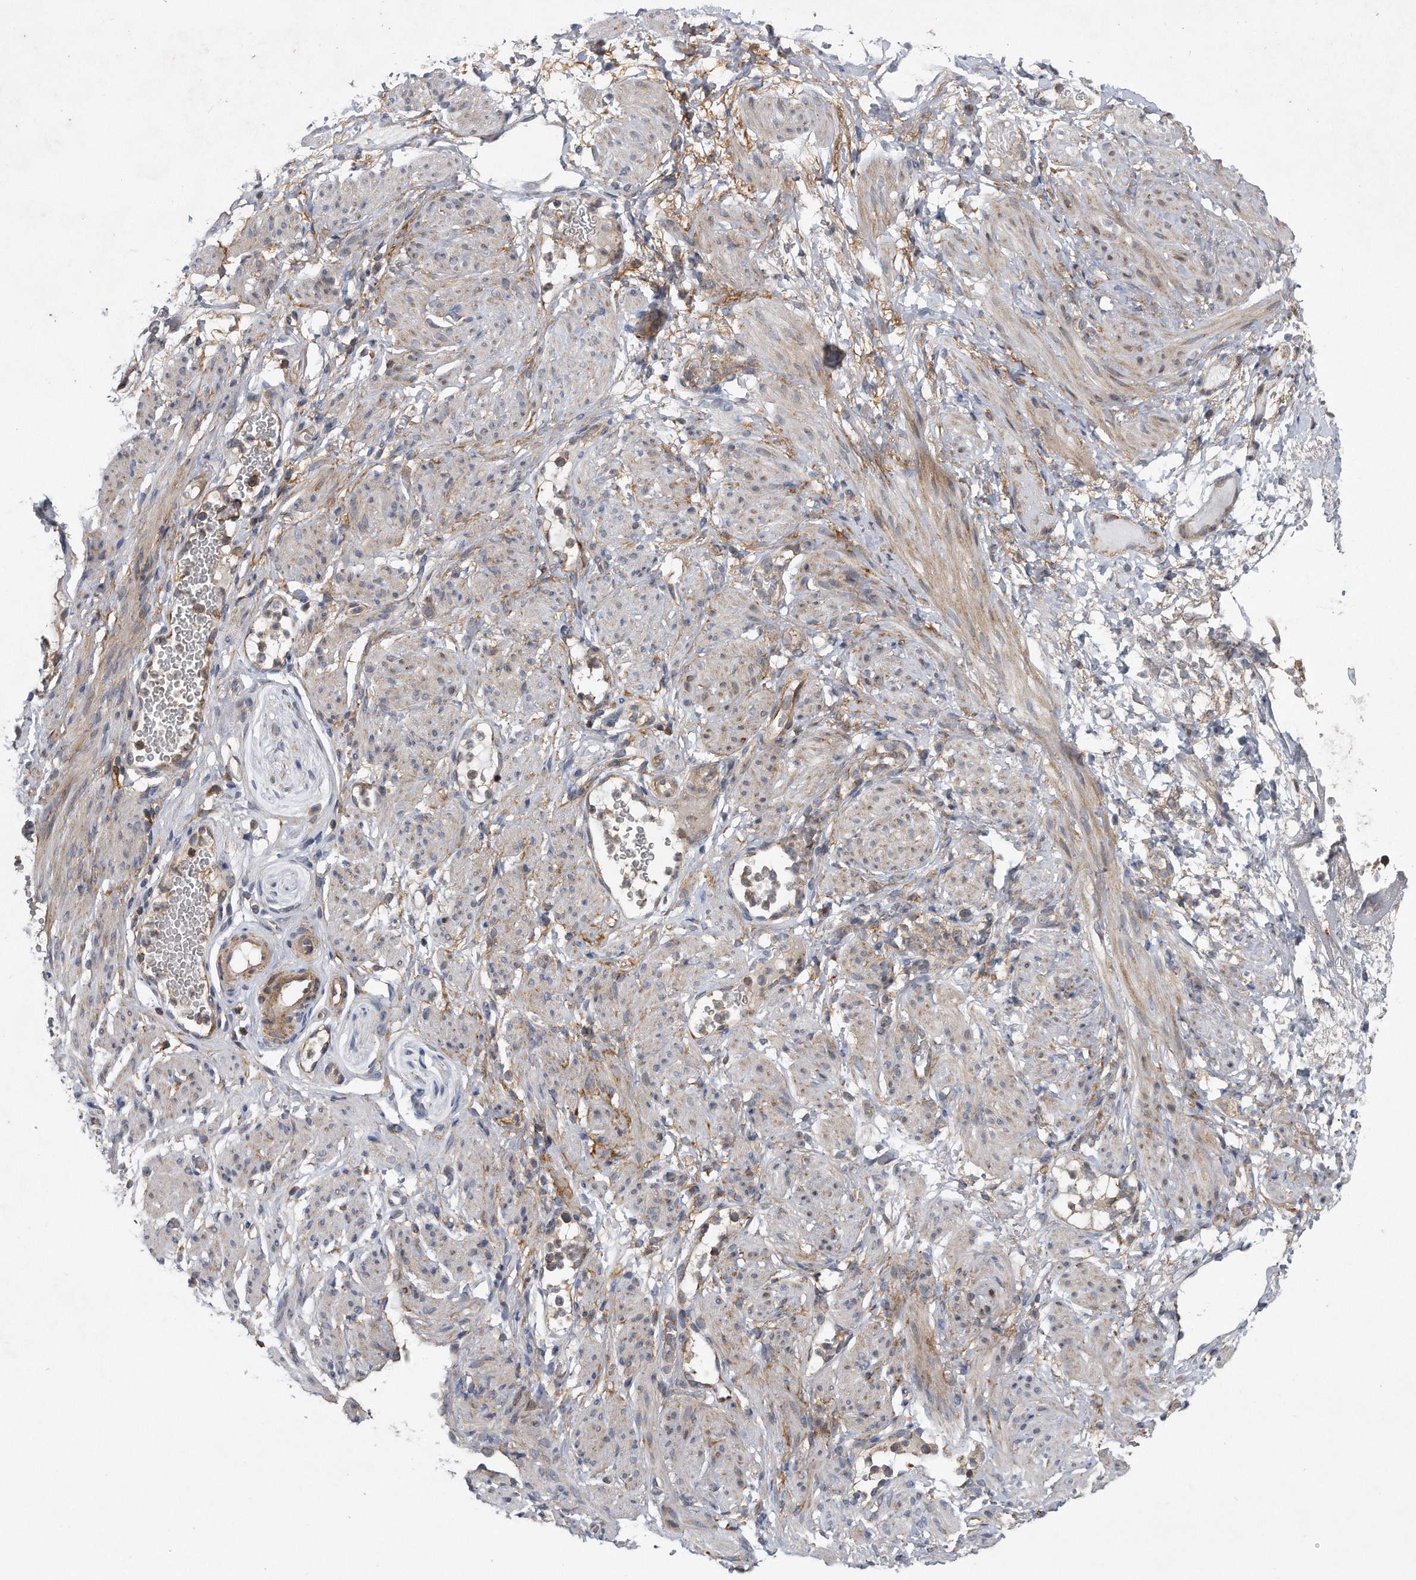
{"staining": {"intensity": "moderate", "quantity": "25%-75%", "location": "cytoplasmic/membranous"}, "tissue": "soft tissue", "cell_type": "Chondrocytes", "image_type": "normal", "snomed": [{"axis": "morphology", "description": "Normal tissue, NOS"}, {"axis": "topography", "description": "Smooth muscle"}, {"axis": "topography", "description": "Peripheral nerve tissue"}], "caption": "Immunohistochemistry (IHC) micrograph of normal soft tissue: human soft tissue stained using immunohistochemistry demonstrates medium levels of moderate protein expression localized specifically in the cytoplasmic/membranous of chondrocytes, appearing as a cytoplasmic/membranous brown color.", "gene": "ALPK2", "patient": {"sex": "female", "age": 39}}